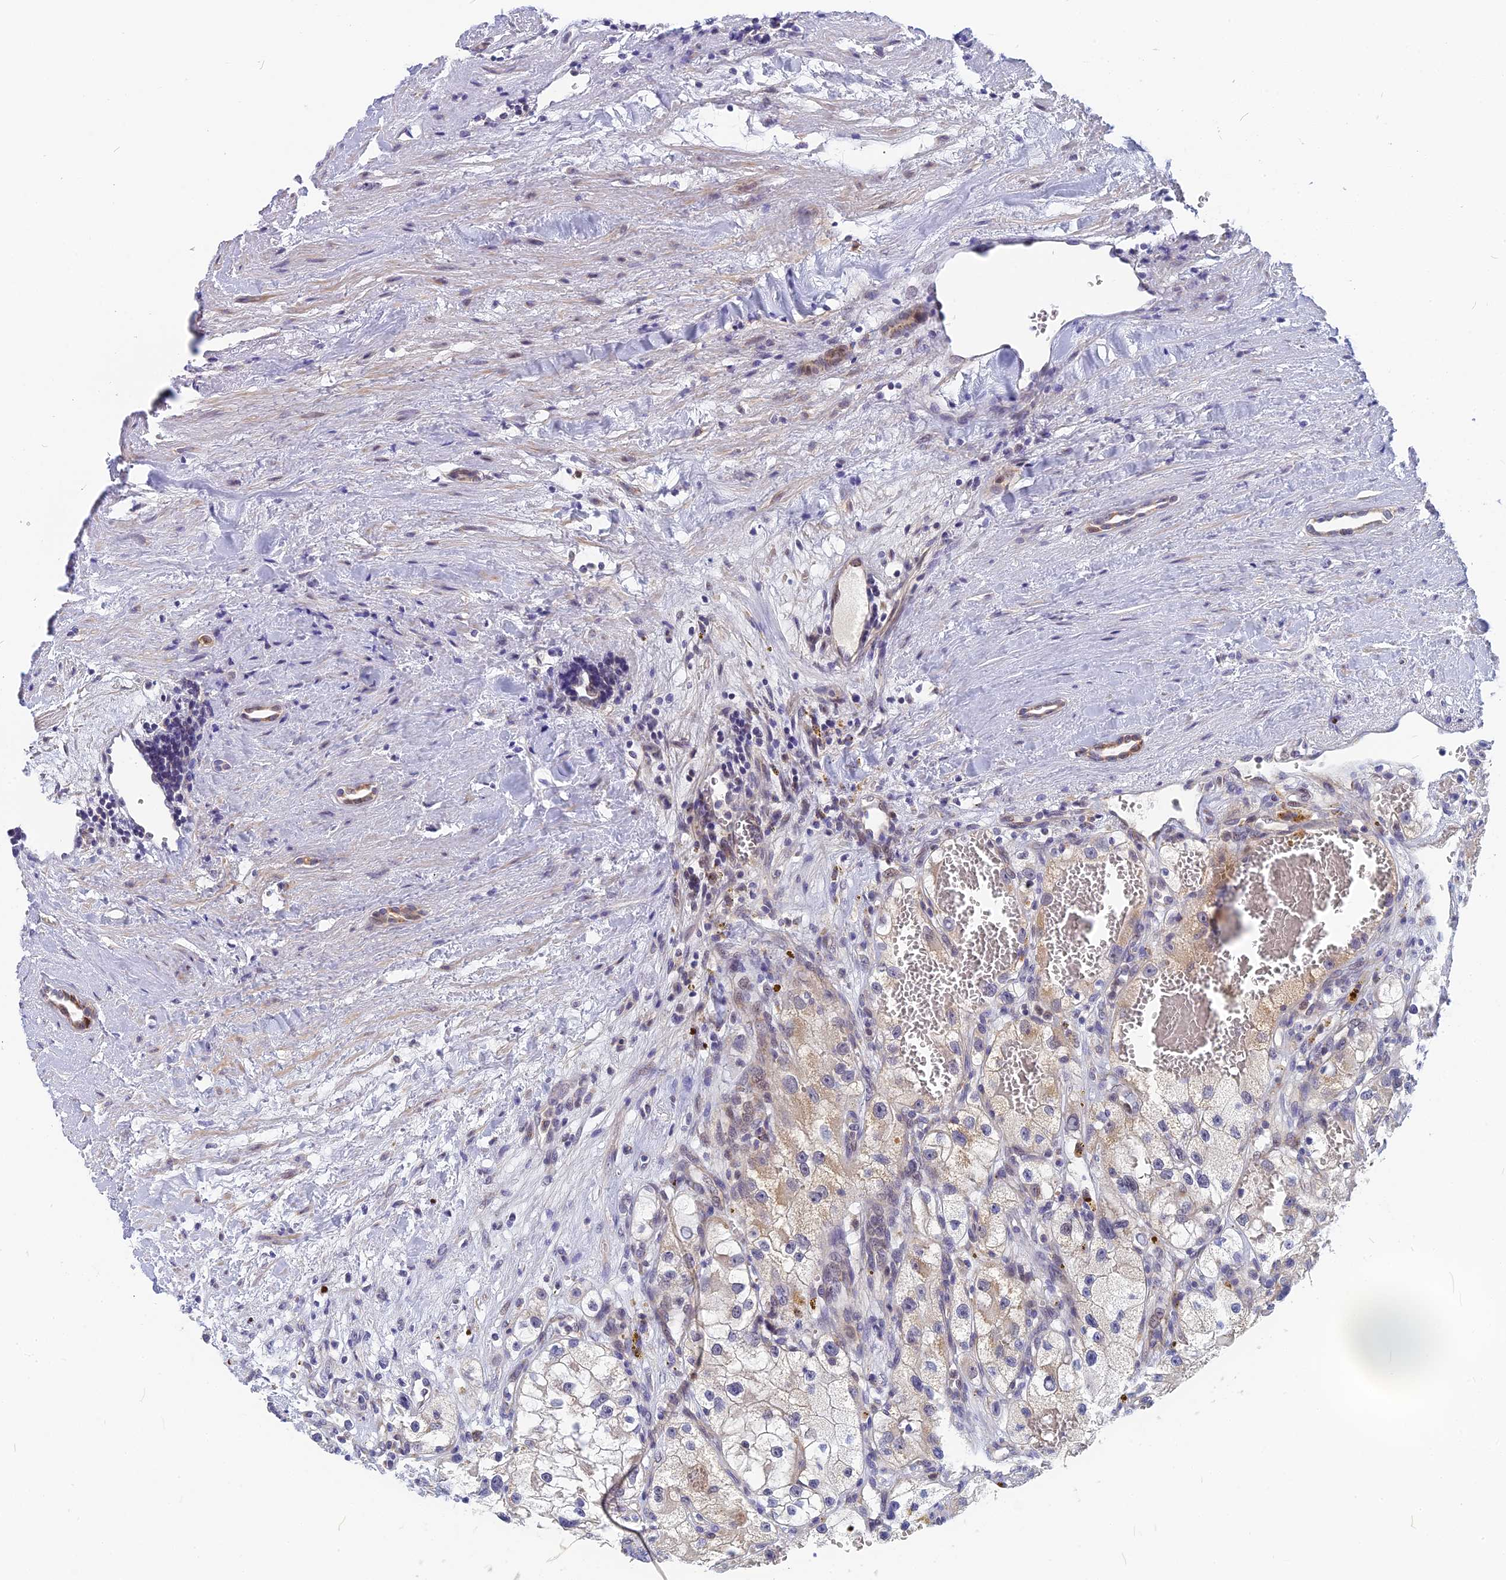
{"staining": {"intensity": "weak", "quantity": "<25%", "location": "cytoplasmic/membranous"}, "tissue": "renal cancer", "cell_type": "Tumor cells", "image_type": "cancer", "snomed": [{"axis": "morphology", "description": "Adenocarcinoma, NOS"}, {"axis": "topography", "description": "Kidney"}], "caption": "There is no significant expression in tumor cells of adenocarcinoma (renal).", "gene": "CMC1", "patient": {"sex": "female", "age": 57}}